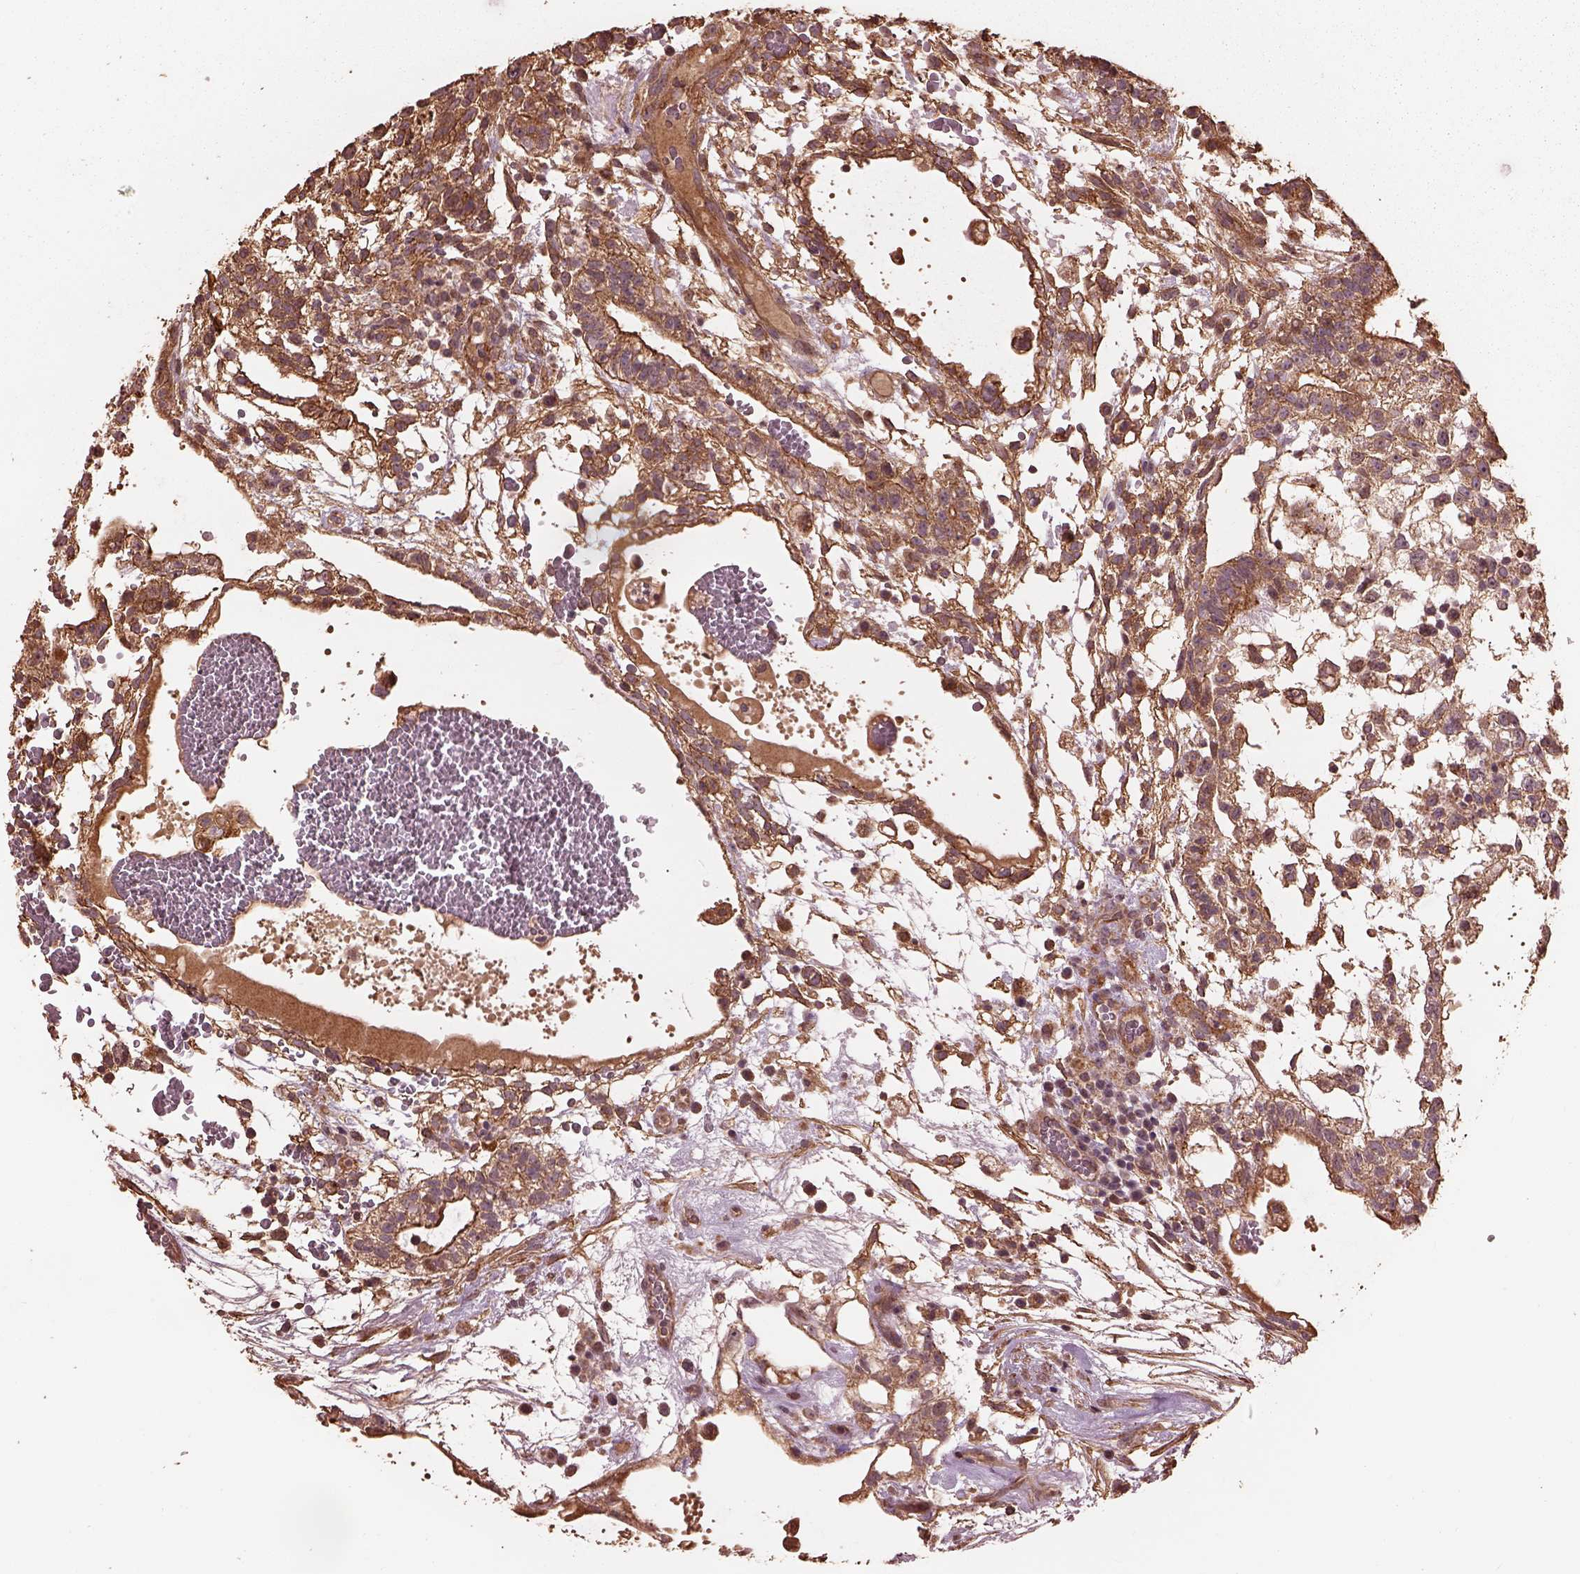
{"staining": {"intensity": "moderate", "quantity": ">75%", "location": "cytoplasmic/membranous"}, "tissue": "testis cancer", "cell_type": "Tumor cells", "image_type": "cancer", "snomed": [{"axis": "morphology", "description": "Normal tissue, NOS"}, {"axis": "morphology", "description": "Carcinoma, Embryonal, NOS"}, {"axis": "topography", "description": "Testis"}], "caption": "Immunohistochemistry (IHC) of embryonal carcinoma (testis) reveals medium levels of moderate cytoplasmic/membranous staining in about >75% of tumor cells.", "gene": "METTL4", "patient": {"sex": "male", "age": 32}}